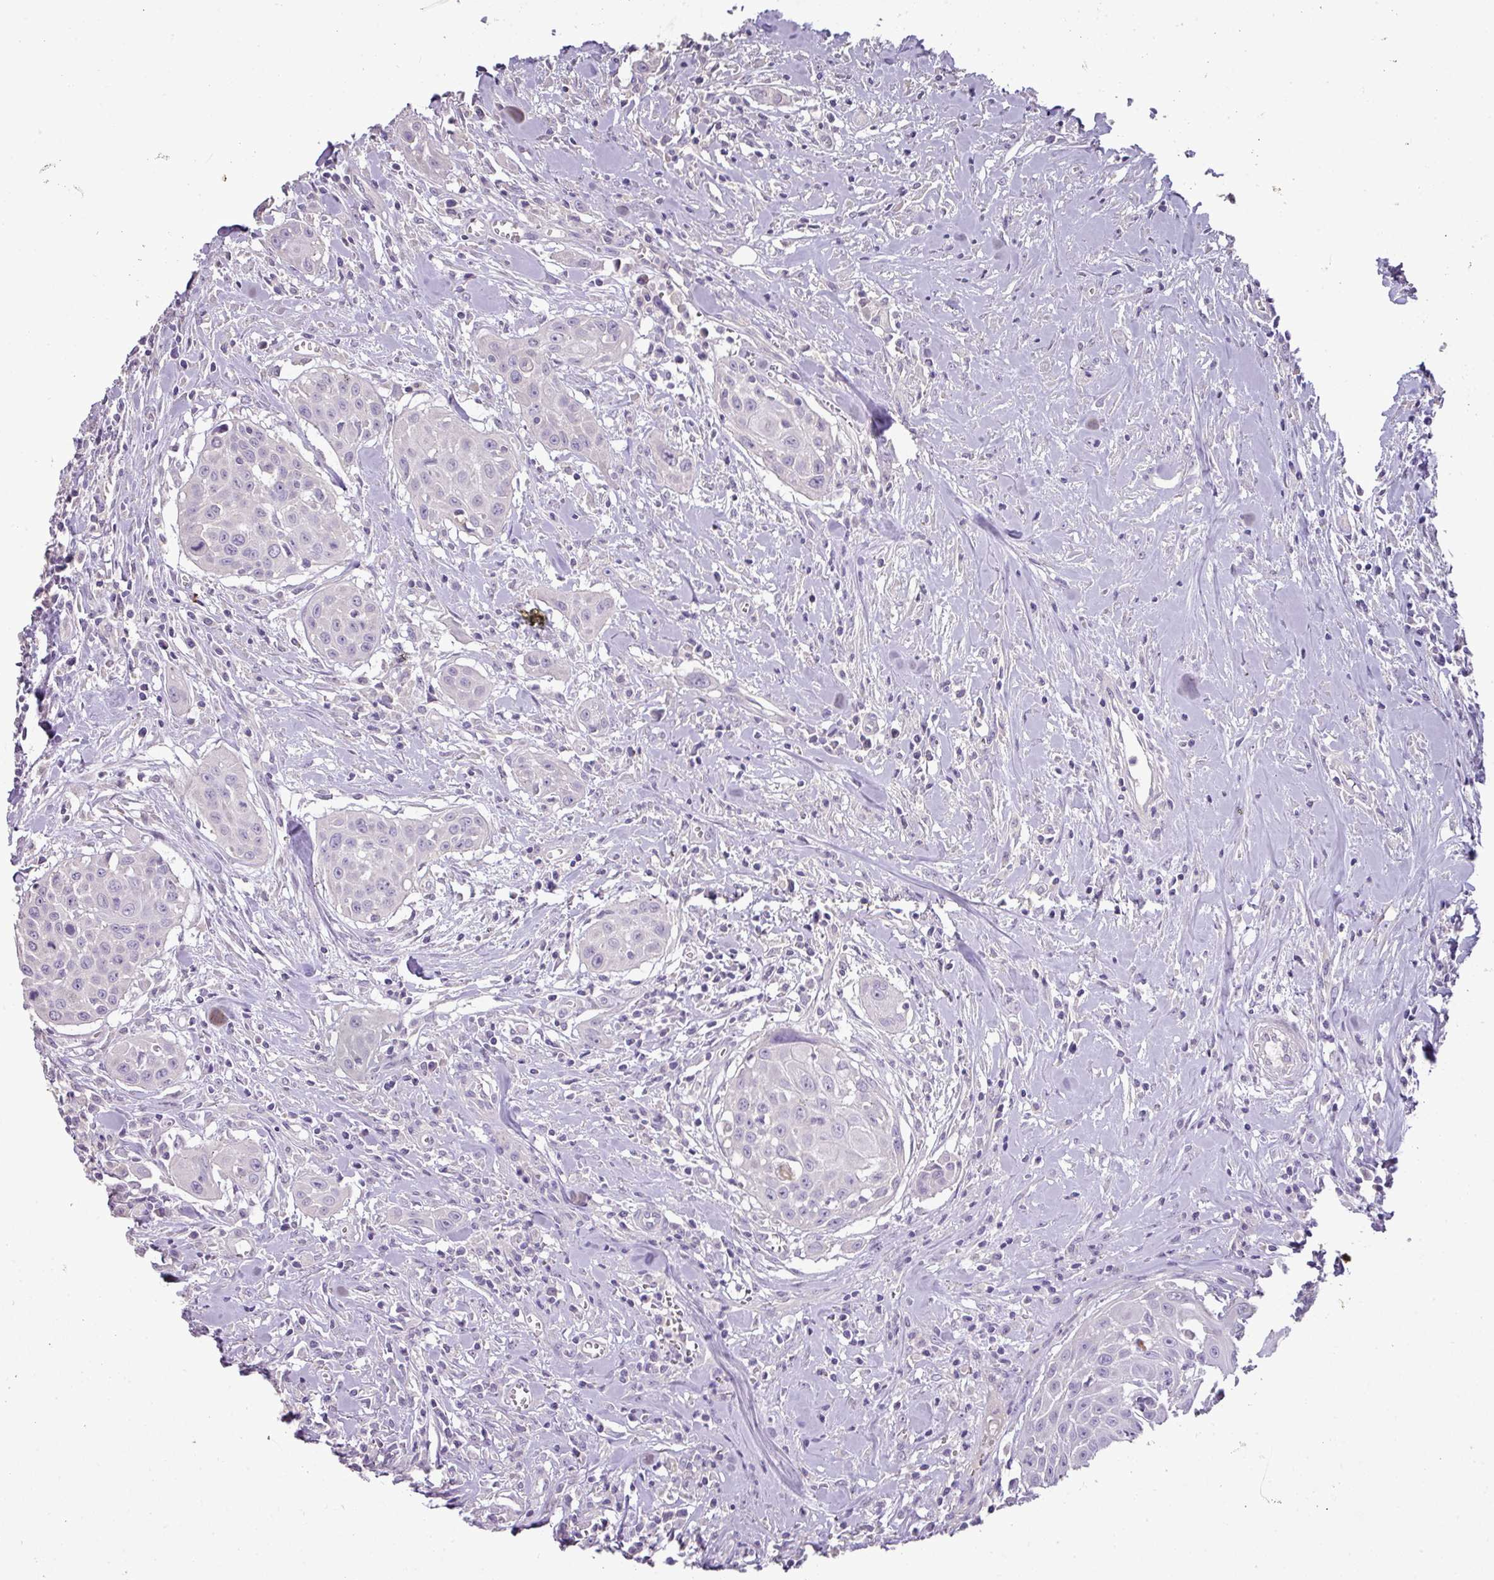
{"staining": {"intensity": "negative", "quantity": "none", "location": "none"}, "tissue": "head and neck cancer", "cell_type": "Tumor cells", "image_type": "cancer", "snomed": [{"axis": "morphology", "description": "Squamous cell carcinoma, NOS"}, {"axis": "topography", "description": "Lymph node"}, {"axis": "topography", "description": "Salivary gland"}, {"axis": "topography", "description": "Head-Neck"}], "caption": "Head and neck cancer was stained to show a protein in brown. There is no significant positivity in tumor cells. Brightfield microscopy of immunohistochemistry (IHC) stained with DAB (3,3'-diaminobenzidine) (brown) and hematoxylin (blue), captured at high magnification.", "gene": "BRINP2", "patient": {"sex": "female", "age": 74}}